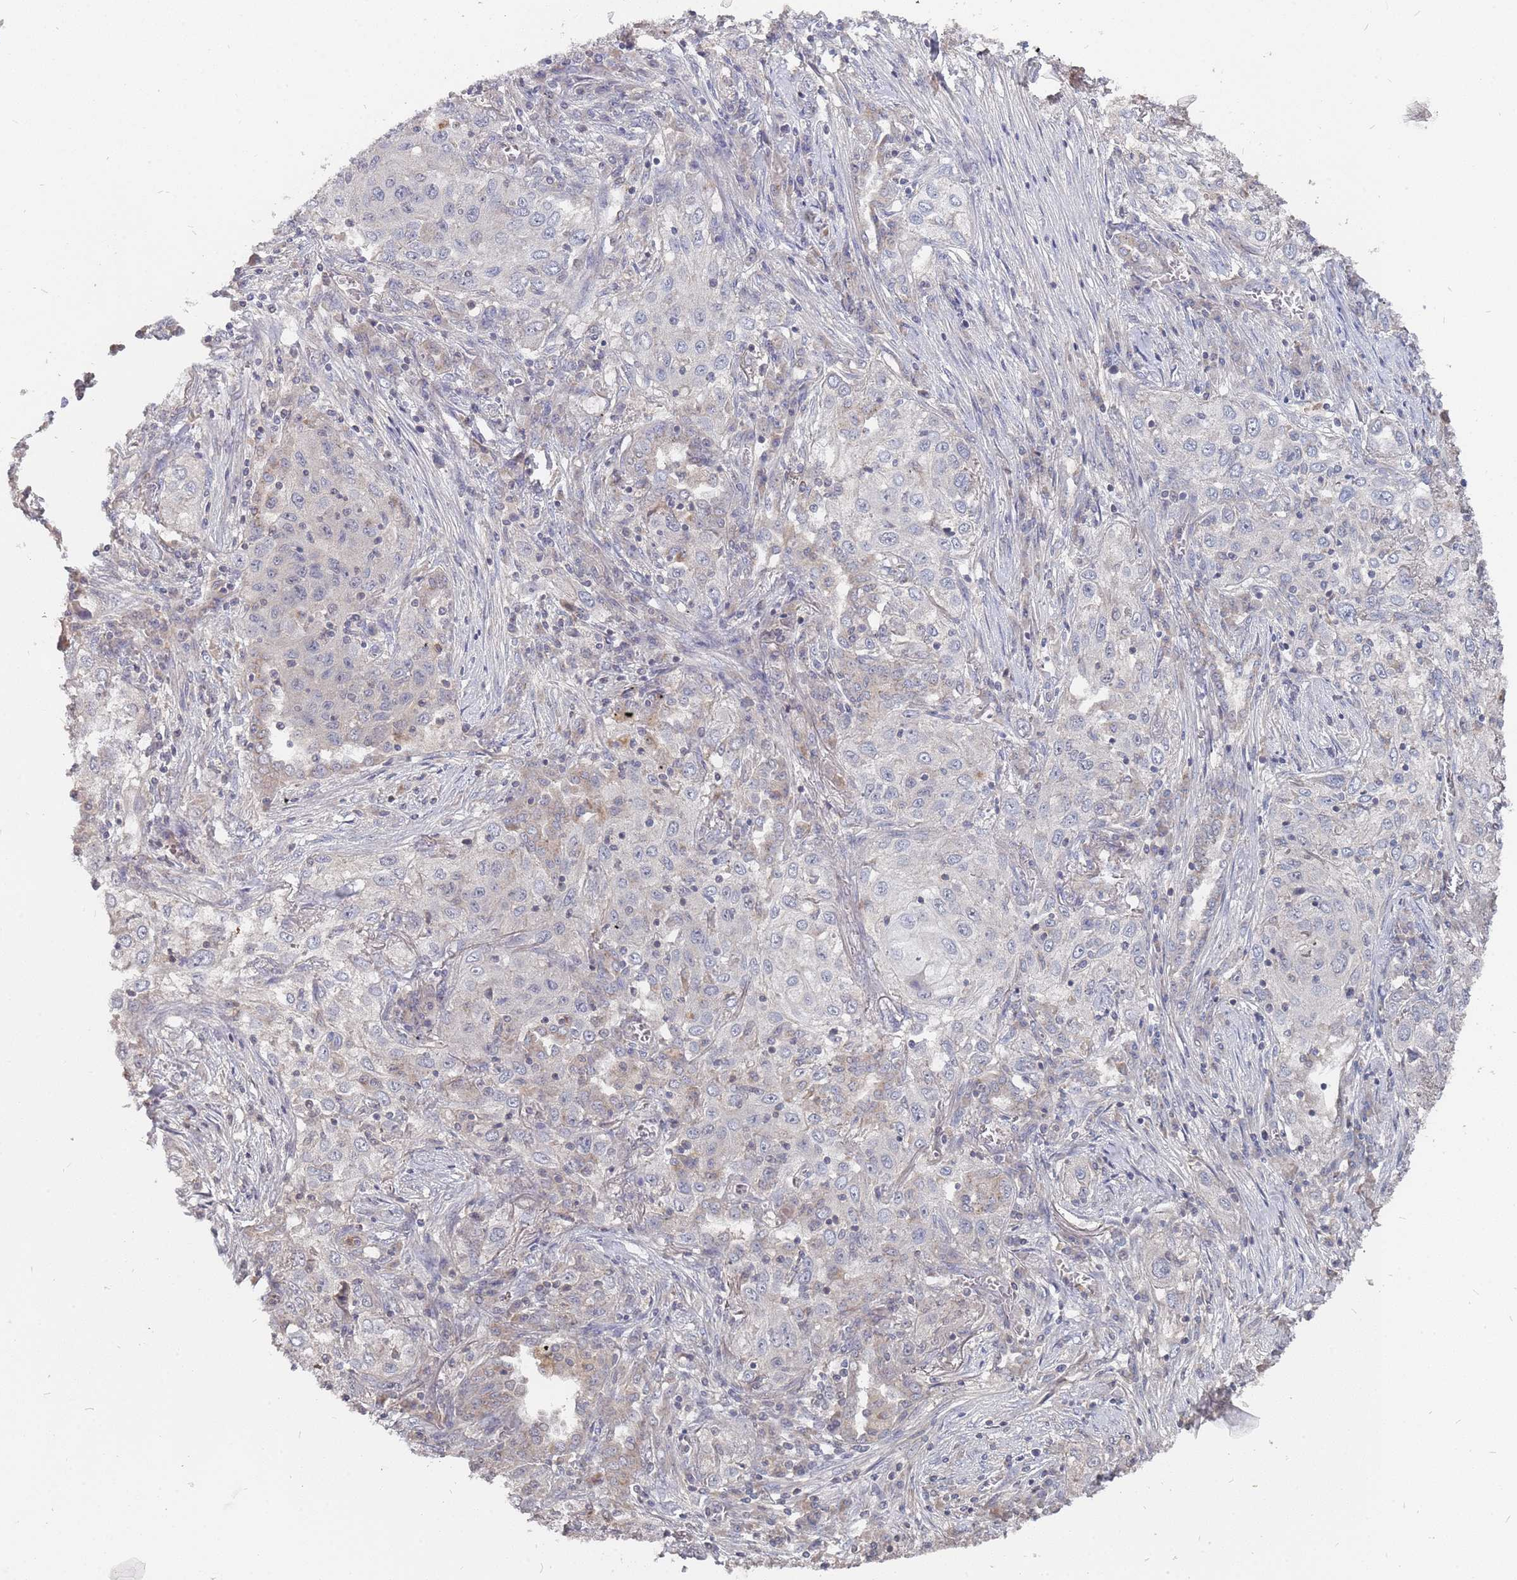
{"staining": {"intensity": "negative", "quantity": "none", "location": "none"}, "tissue": "lung cancer", "cell_type": "Tumor cells", "image_type": "cancer", "snomed": [{"axis": "morphology", "description": "Squamous cell carcinoma, NOS"}, {"axis": "topography", "description": "Lung"}], "caption": "Immunohistochemistry (IHC) photomicrograph of lung cancer (squamous cell carcinoma) stained for a protein (brown), which demonstrates no positivity in tumor cells. Brightfield microscopy of immunohistochemistry stained with DAB (3,3'-diaminobenzidine) (brown) and hematoxylin (blue), captured at high magnification.", "gene": "TCEANC2", "patient": {"sex": "female", "age": 69}}